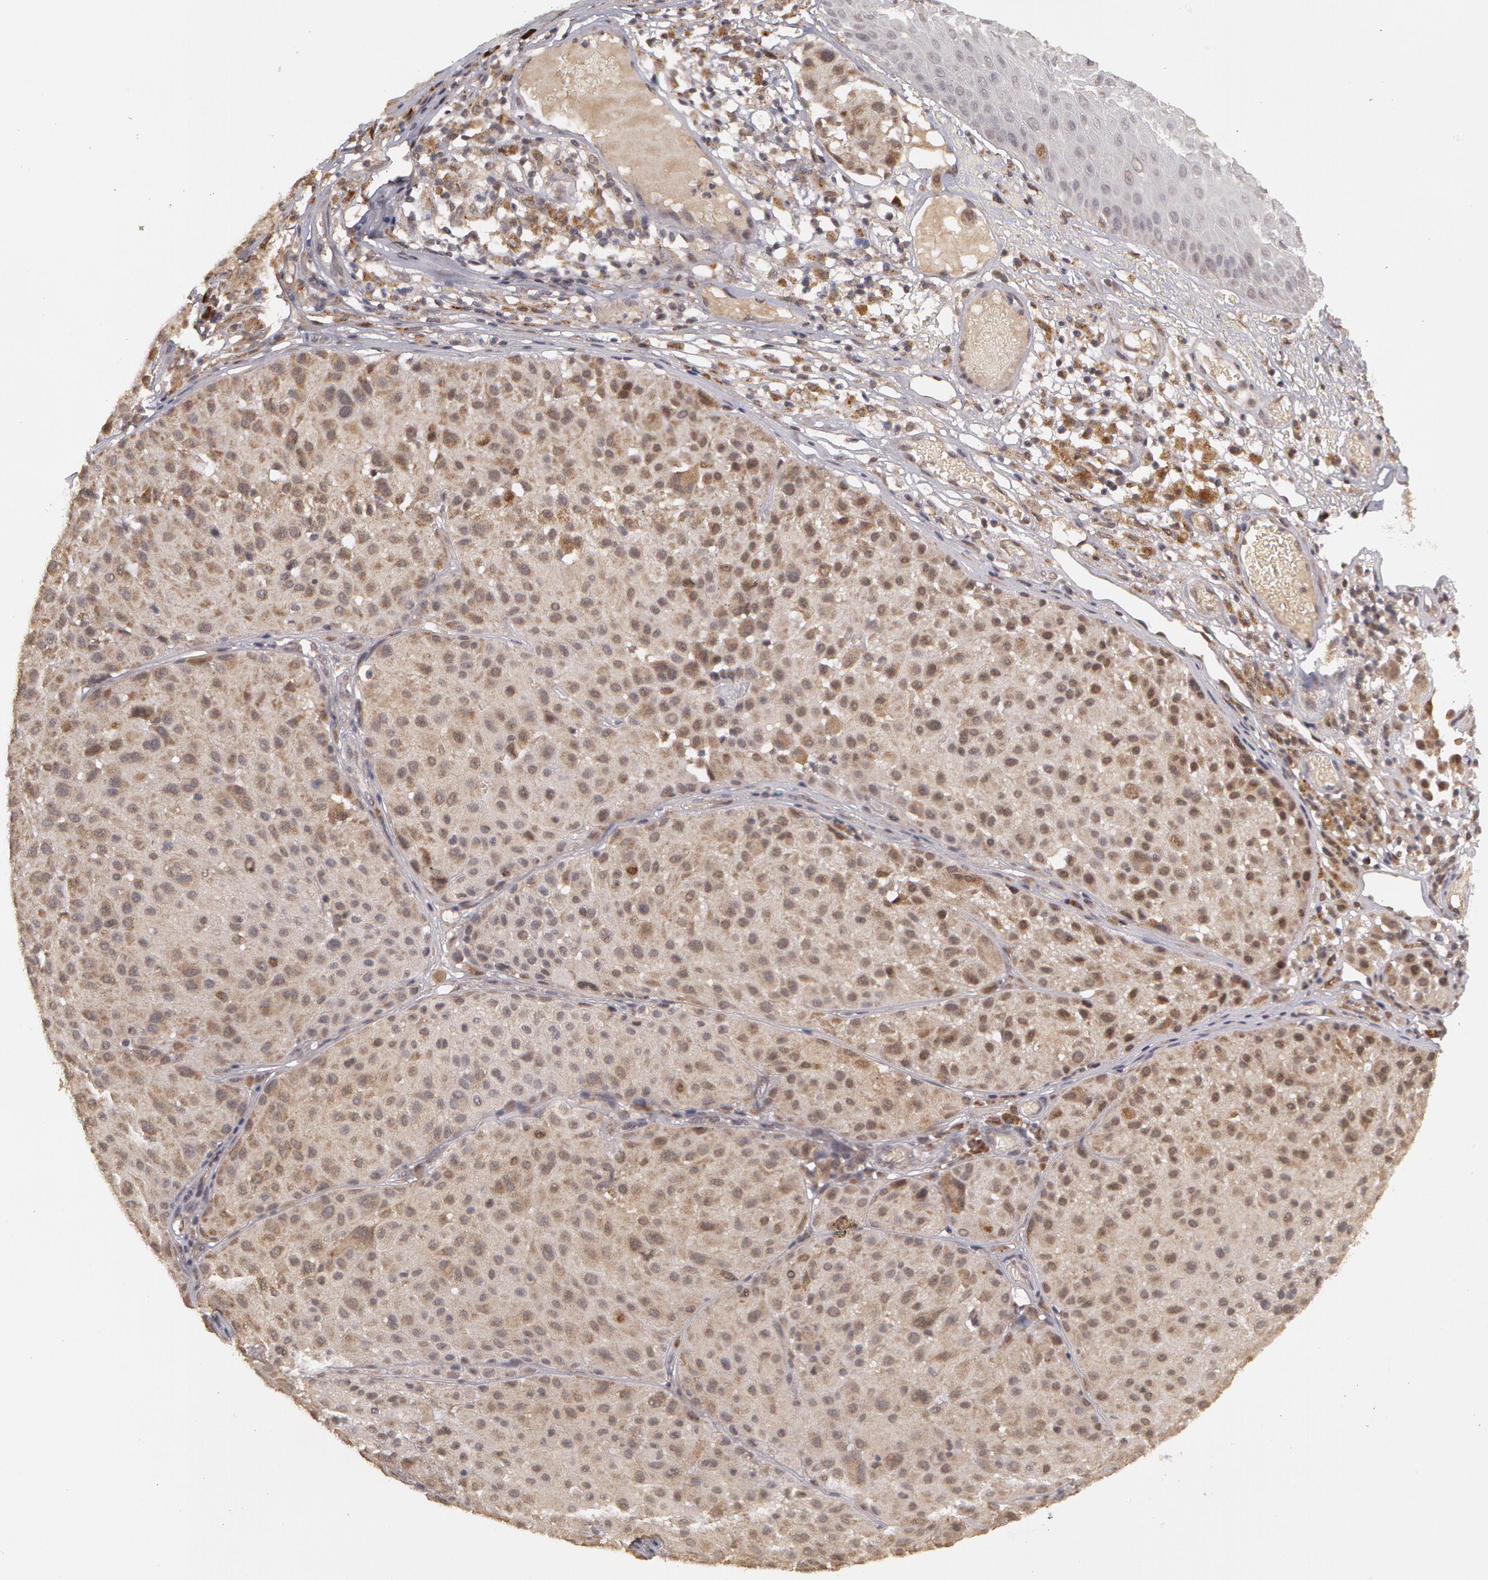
{"staining": {"intensity": "strong", "quantity": "25%-75%", "location": "cytoplasmic/membranous"}, "tissue": "melanoma", "cell_type": "Tumor cells", "image_type": "cancer", "snomed": [{"axis": "morphology", "description": "Malignant melanoma, NOS"}, {"axis": "topography", "description": "Skin"}], "caption": "IHC of human melanoma shows high levels of strong cytoplasmic/membranous staining in about 25%-75% of tumor cells. (Stains: DAB in brown, nuclei in blue, Microscopy: brightfield microscopy at high magnification).", "gene": "GLIS1", "patient": {"sex": "male", "age": 36}}